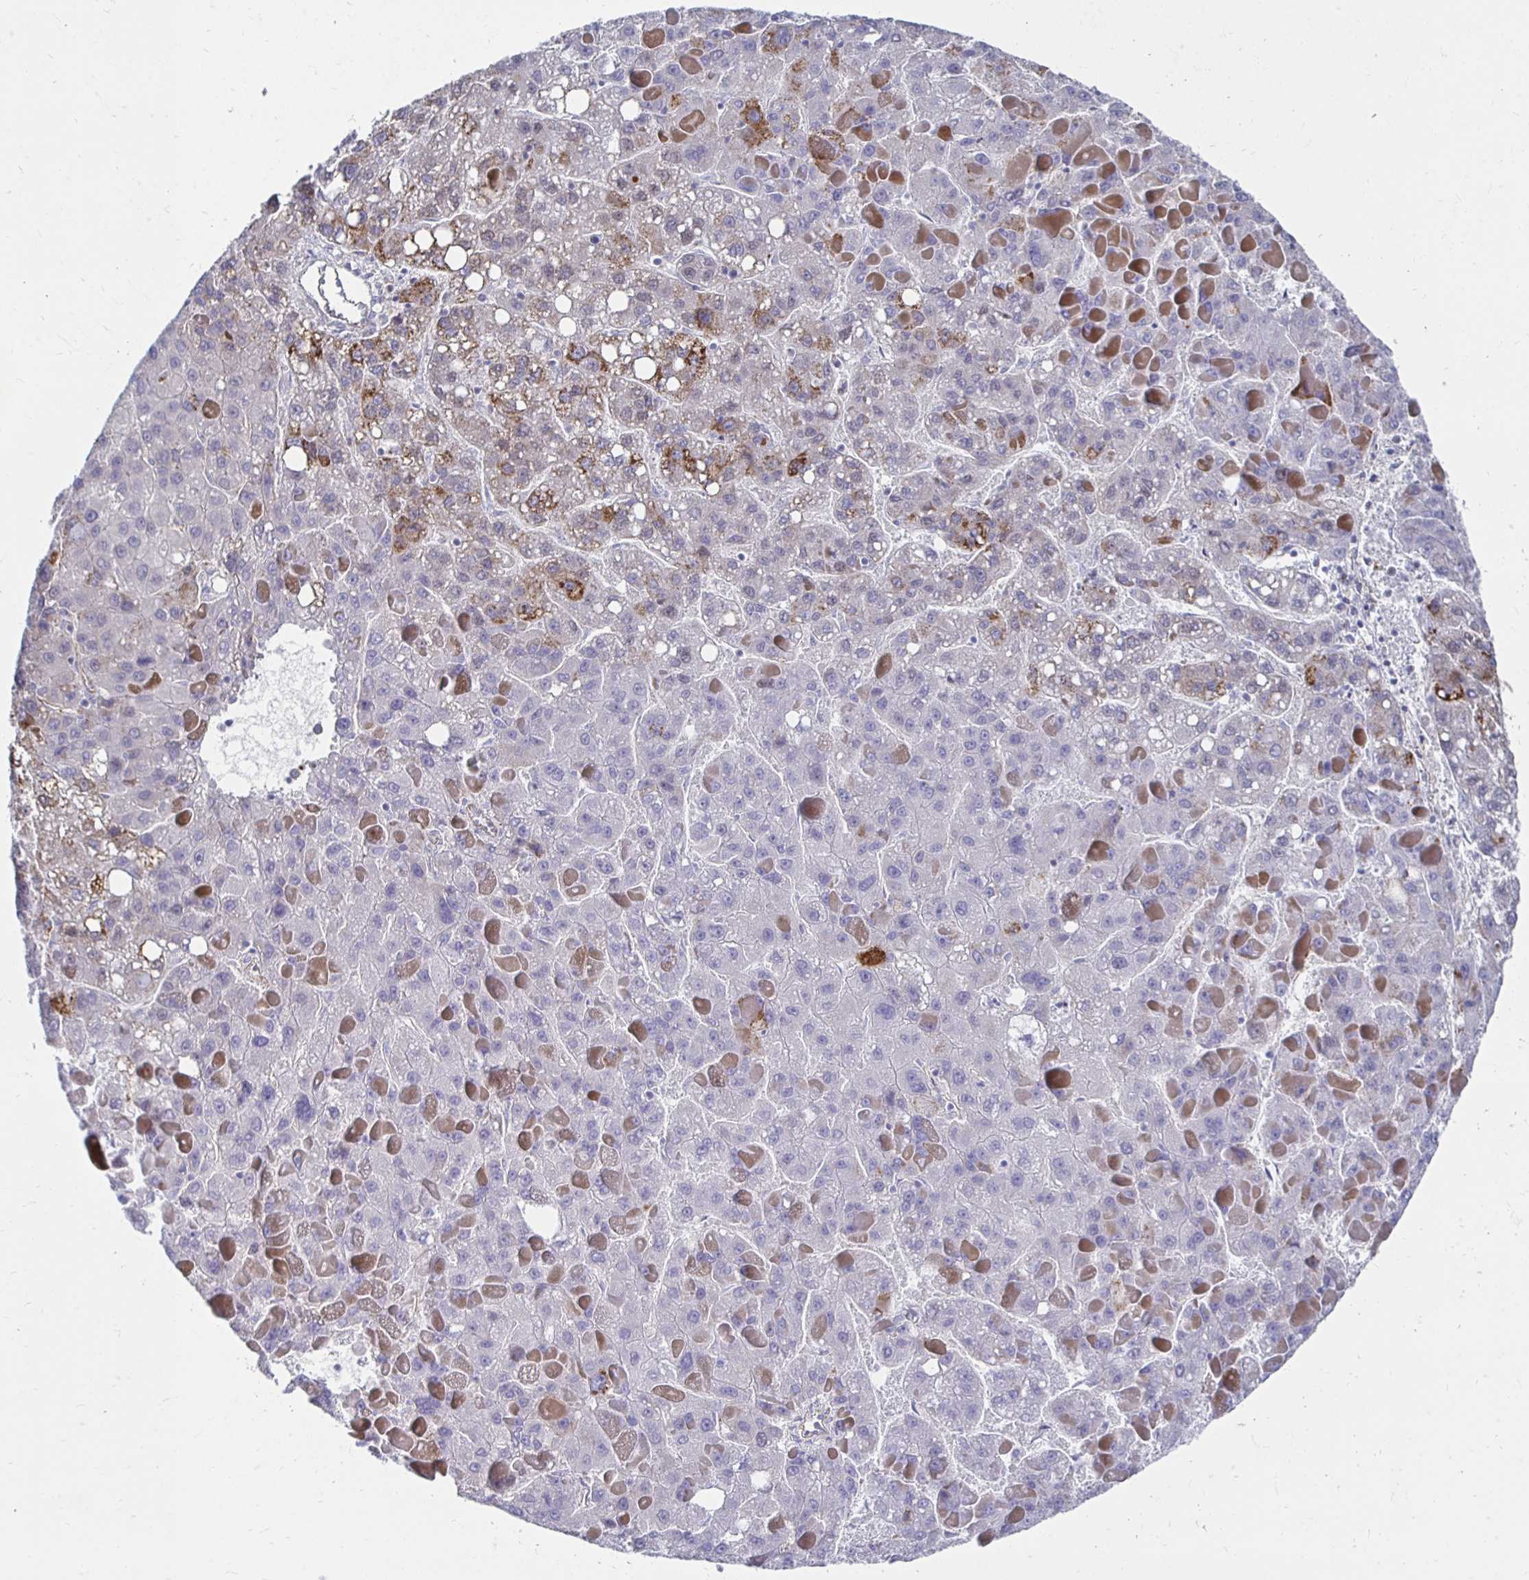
{"staining": {"intensity": "moderate", "quantity": "<25%", "location": "cytoplasmic/membranous"}, "tissue": "liver cancer", "cell_type": "Tumor cells", "image_type": "cancer", "snomed": [{"axis": "morphology", "description": "Carcinoma, Hepatocellular, NOS"}, {"axis": "topography", "description": "Liver"}], "caption": "This micrograph exhibits immunohistochemistry staining of human hepatocellular carcinoma (liver), with low moderate cytoplasmic/membranous positivity in about <25% of tumor cells.", "gene": "NOCT", "patient": {"sex": "female", "age": 82}}